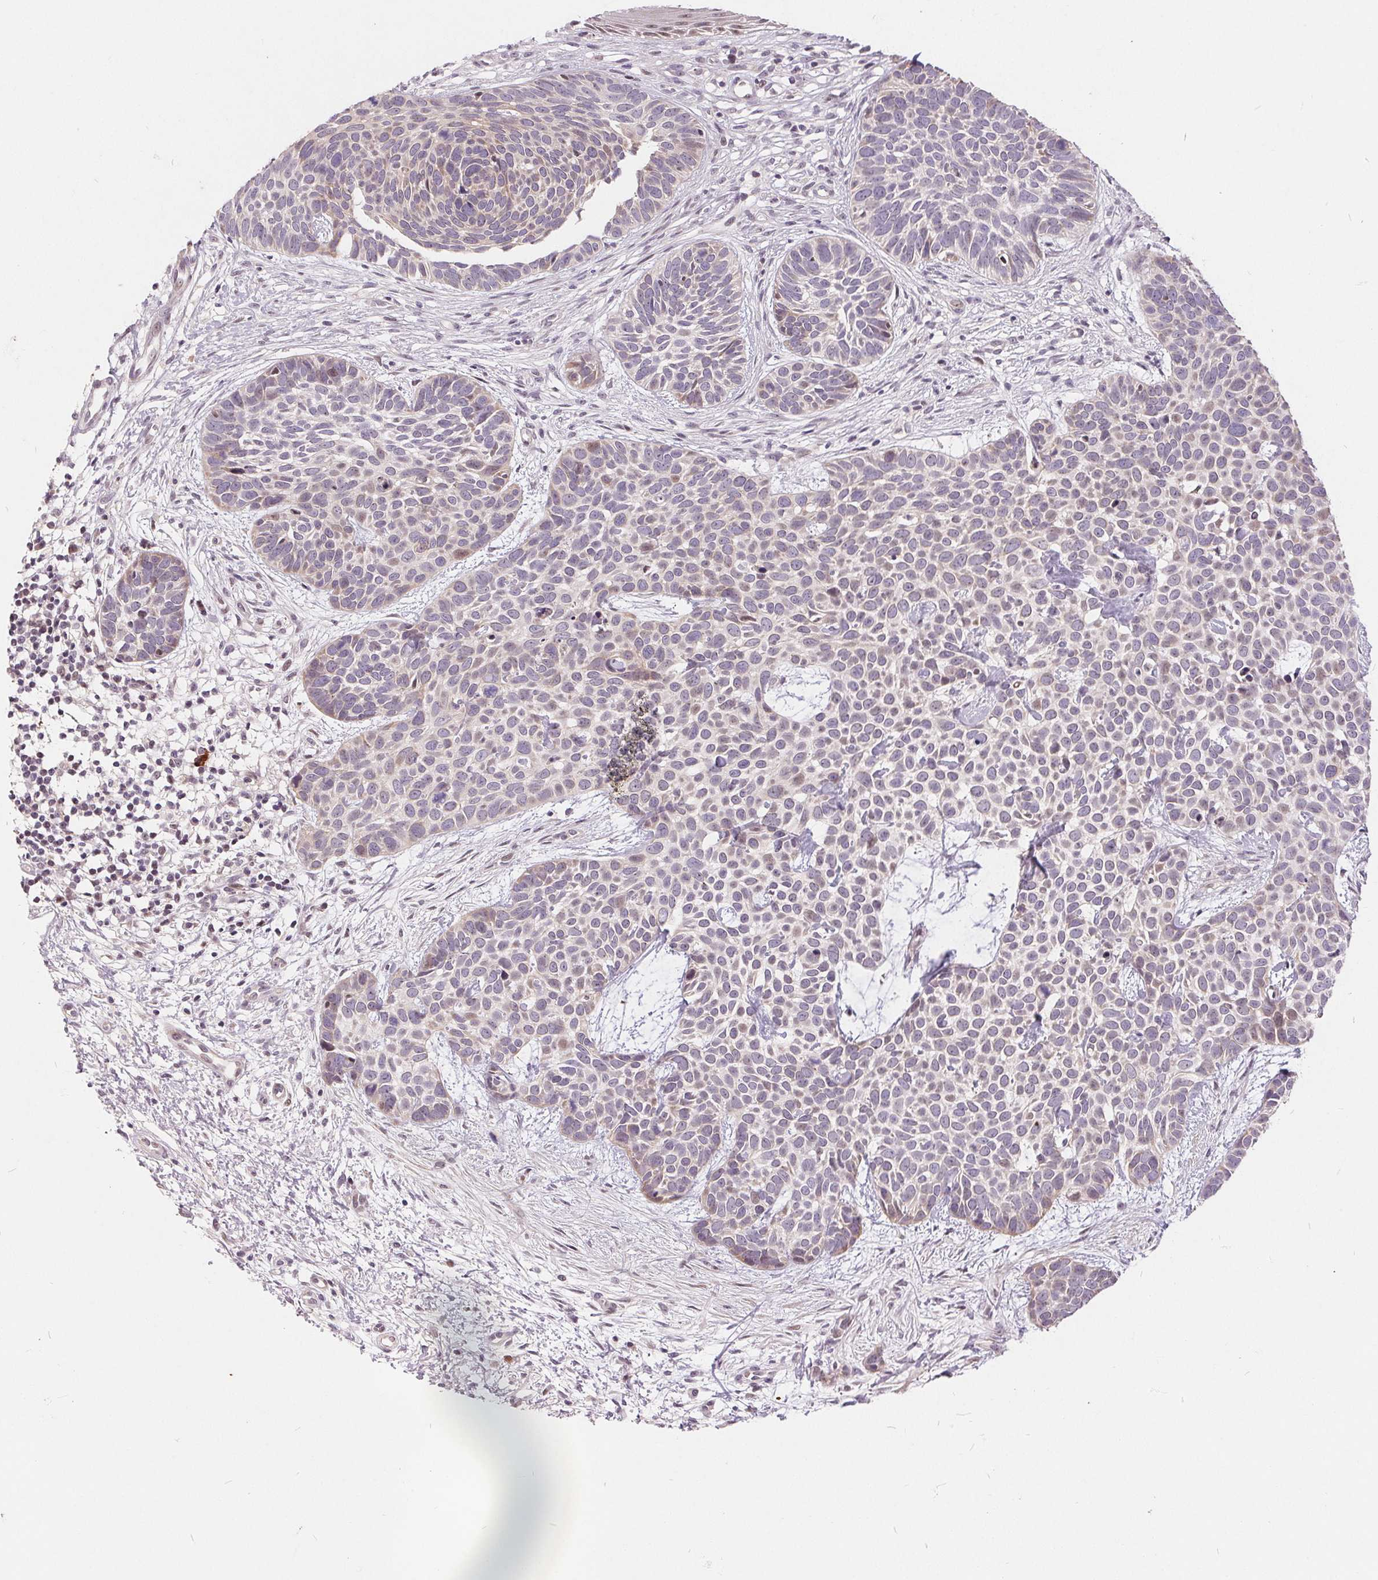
{"staining": {"intensity": "negative", "quantity": "none", "location": "none"}, "tissue": "skin cancer", "cell_type": "Tumor cells", "image_type": "cancer", "snomed": [{"axis": "morphology", "description": "Basal cell carcinoma"}, {"axis": "topography", "description": "Skin"}], "caption": "The photomicrograph exhibits no significant expression in tumor cells of skin cancer. (DAB (3,3'-diaminobenzidine) immunohistochemistry (IHC) visualized using brightfield microscopy, high magnification).", "gene": "NRG2", "patient": {"sex": "male", "age": 69}}